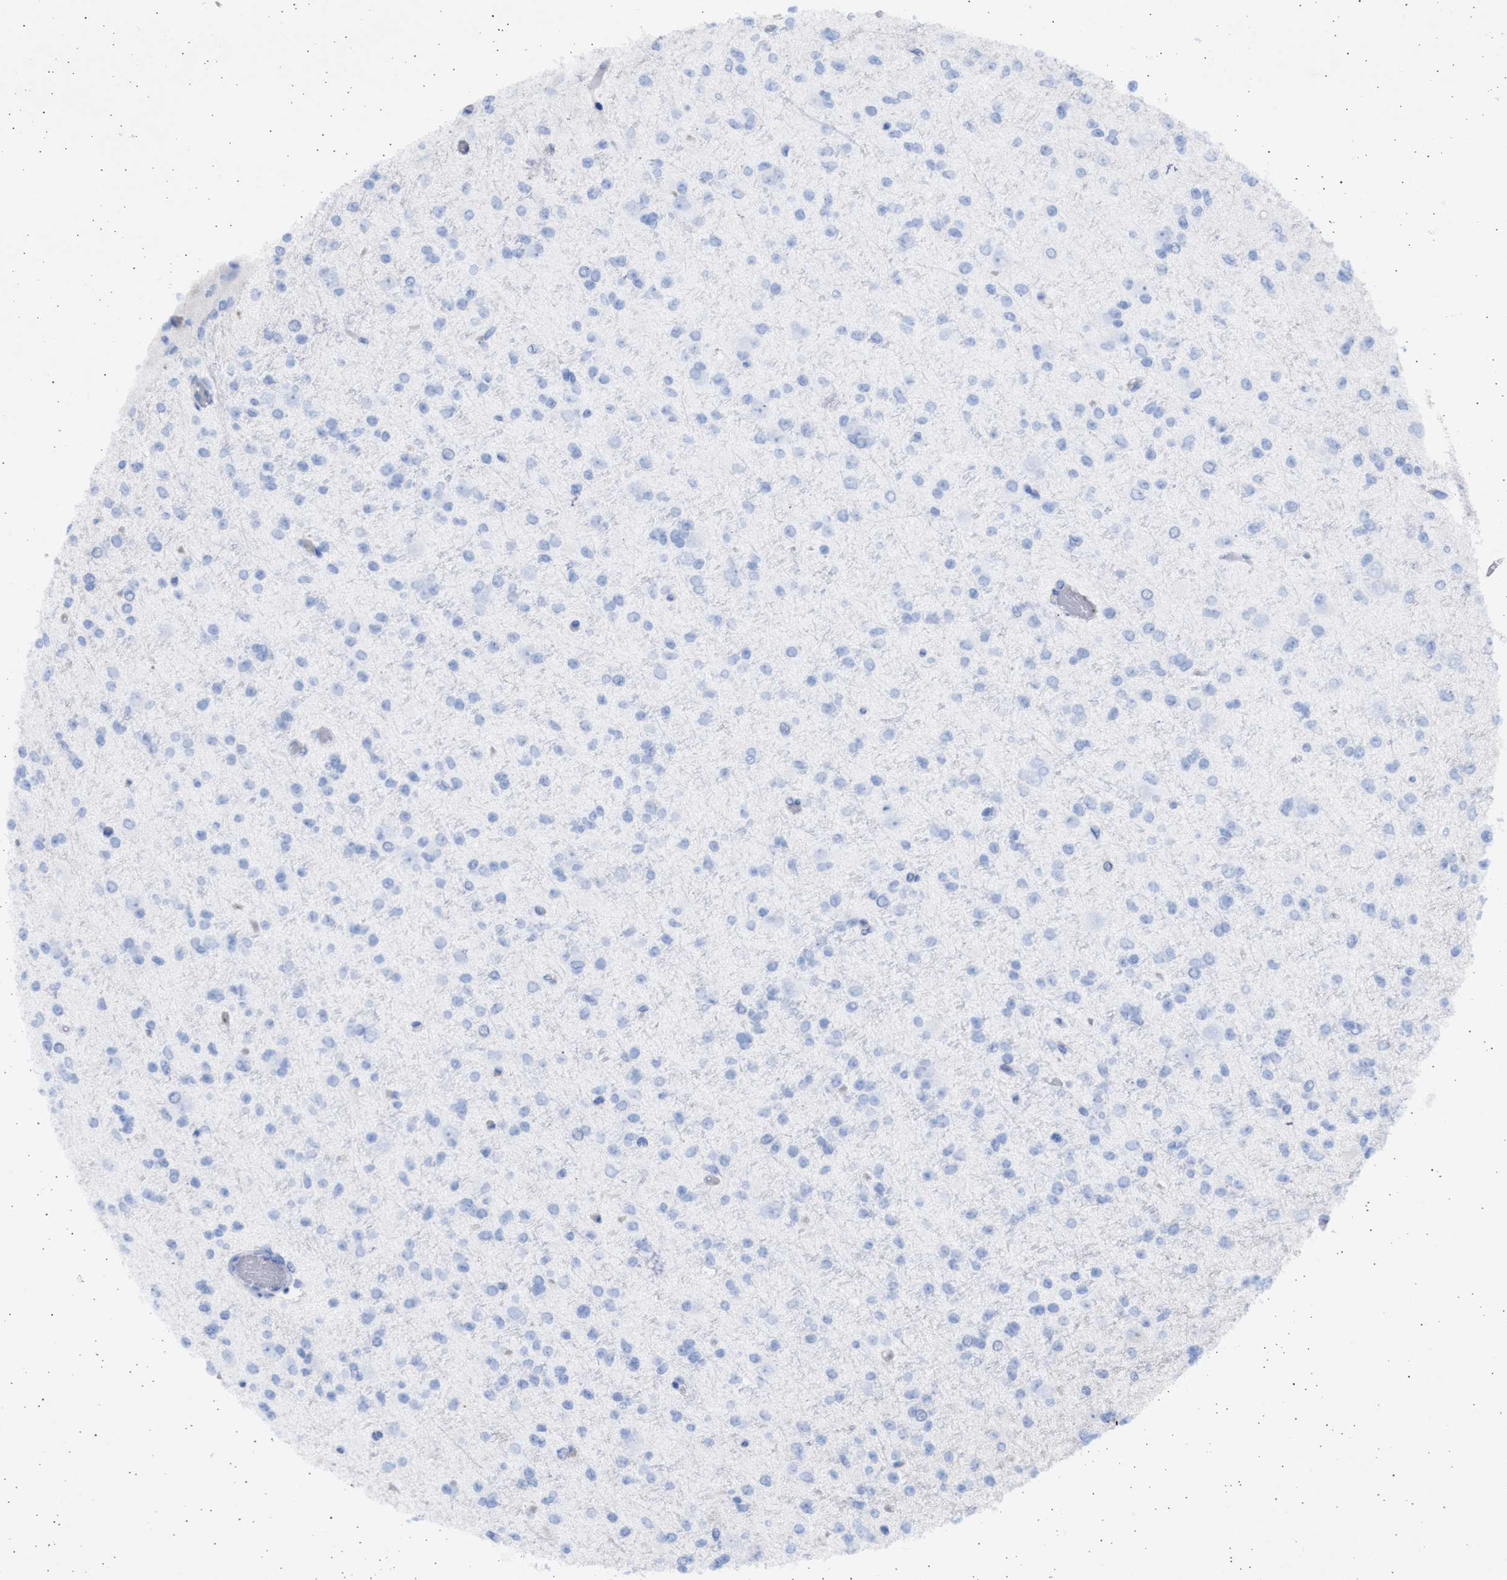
{"staining": {"intensity": "negative", "quantity": "none", "location": "none"}, "tissue": "glioma", "cell_type": "Tumor cells", "image_type": "cancer", "snomed": [{"axis": "morphology", "description": "Glioma, malignant, Low grade"}, {"axis": "topography", "description": "Brain"}], "caption": "This photomicrograph is of malignant glioma (low-grade) stained with immunohistochemistry (IHC) to label a protein in brown with the nuclei are counter-stained blue. There is no positivity in tumor cells.", "gene": "NBR1", "patient": {"sex": "female", "age": 22}}